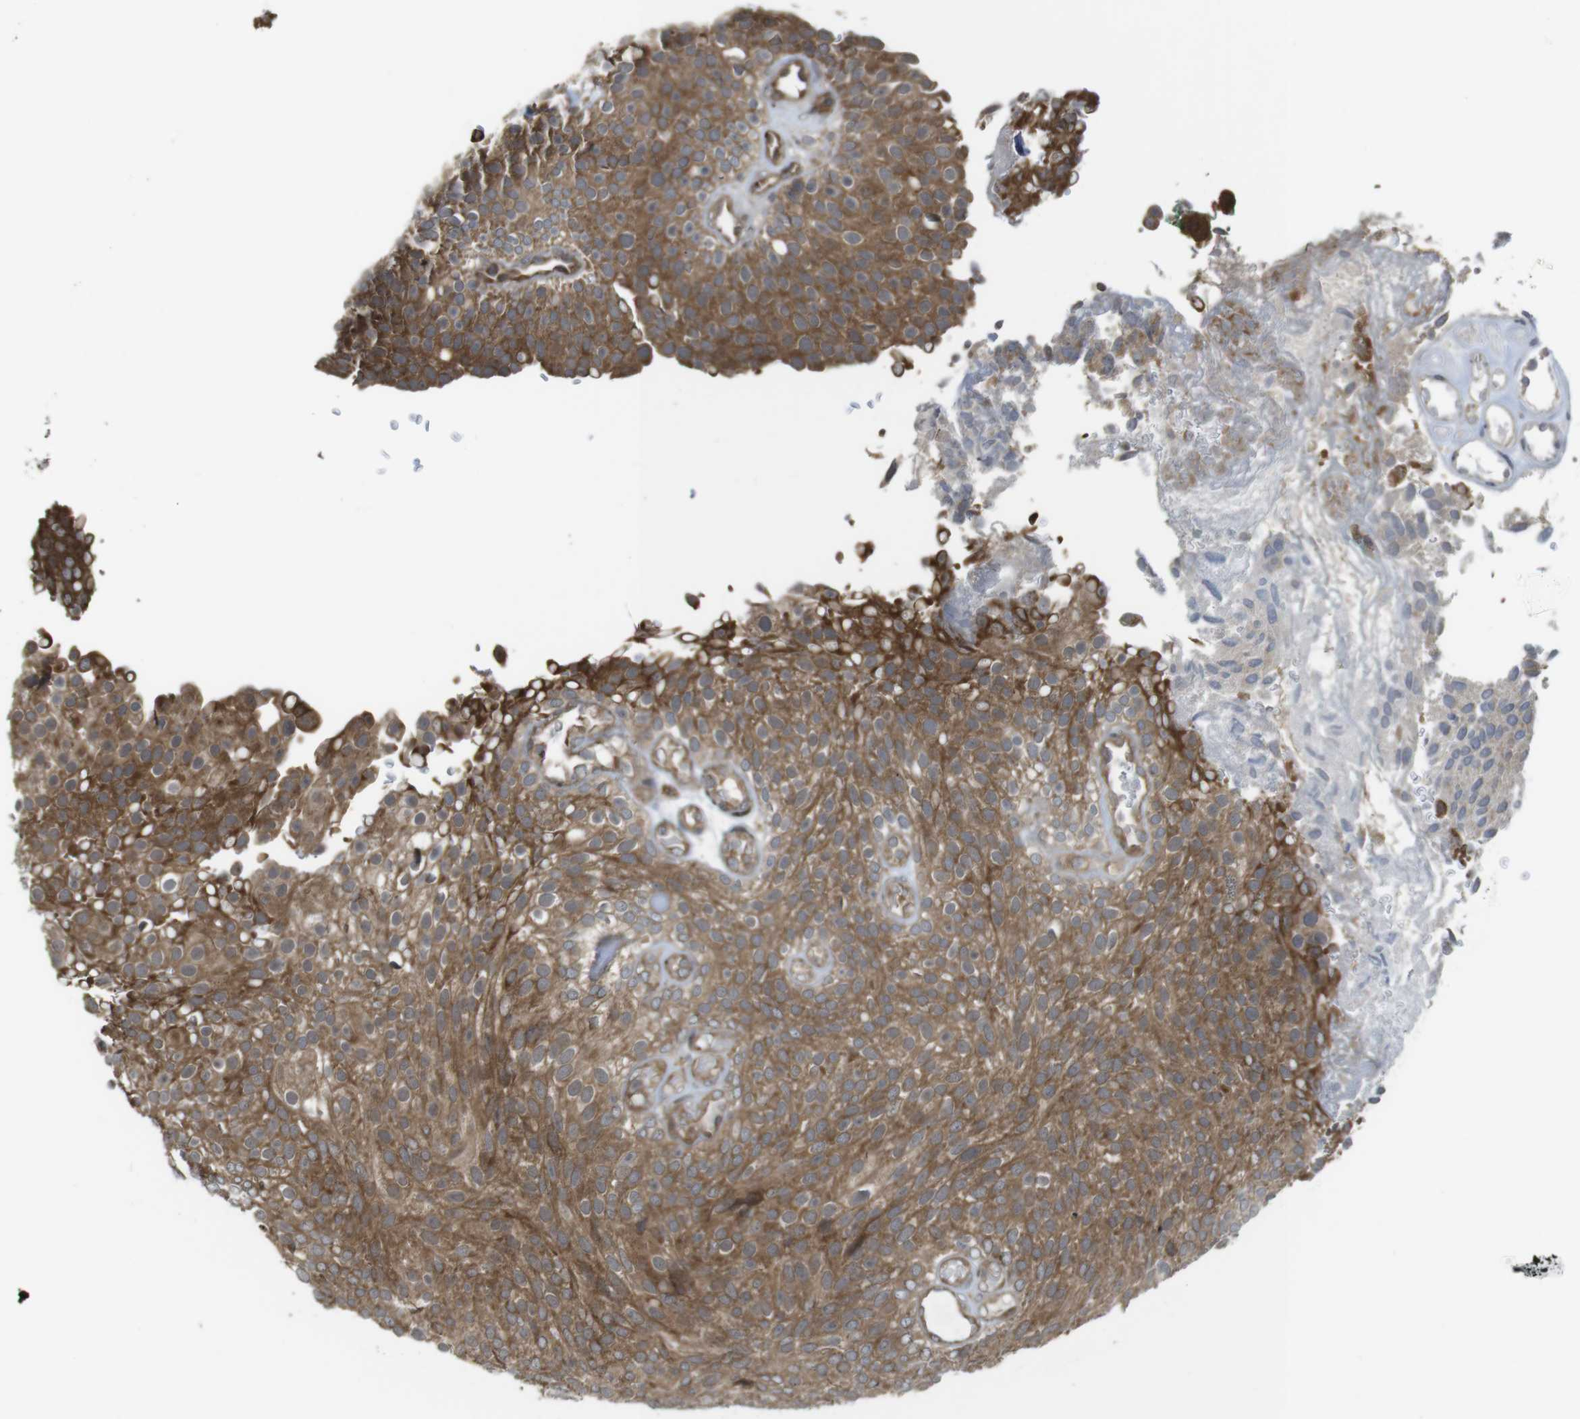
{"staining": {"intensity": "moderate", "quantity": ">75%", "location": "cytoplasmic/membranous"}, "tissue": "urothelial cancer", "cell_type": "Tumor cells", "image_type": "cancer", "snomed": [{"axis": "morphology", "description": "Urothelial carcinoma, Low grade"}, {"axis": "topography", "description": "Urinary bladder"}], "caption": "Immunohistochemistry (IHC) histopathology image of human urothelial cancer stained for a protein (brown), which shows medium levels of moderate cytoplasmic/membranous expression in about >75% of tumor cells.", "gene": "CC2D1A", "patient": {"sex": "male", "age": 78}}